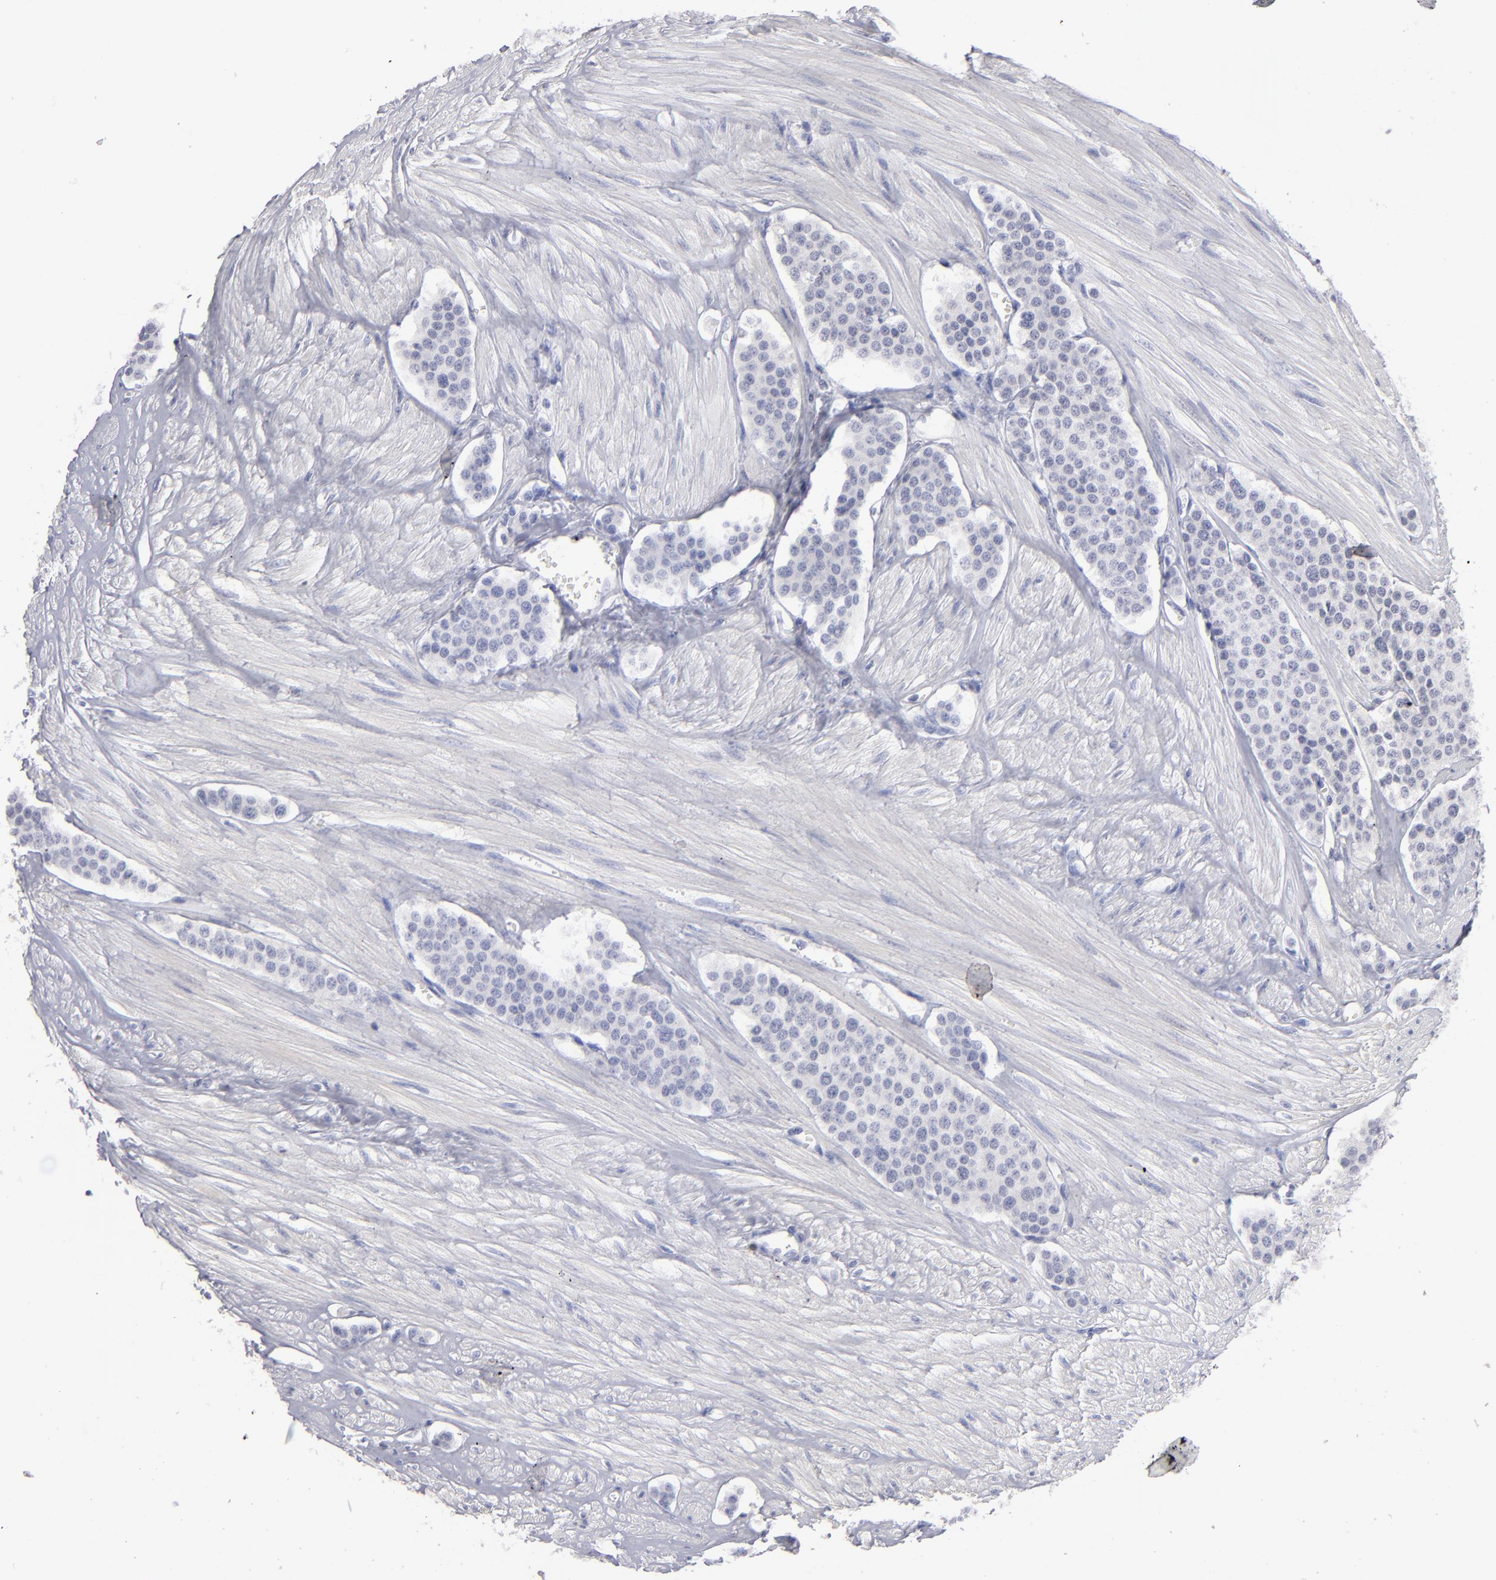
{"staining": {"intensity": "negative", "quantity": "none", "location": "none"}, "tissue": "carcinoid", "cell_type": "Tumor cells", "image_type": "cancer", "snomed": [{"axis": "morphology", "description": "Carcinoid, malignant, NOS"}, {"axis": "topography", "description": "Small intestine"}], "caption": "Immunohistochemical staining of carcinoid shows no significant staining in tumor cells.", "gene": "TEX11", "patient": {"sex": "male", "age": 60}}